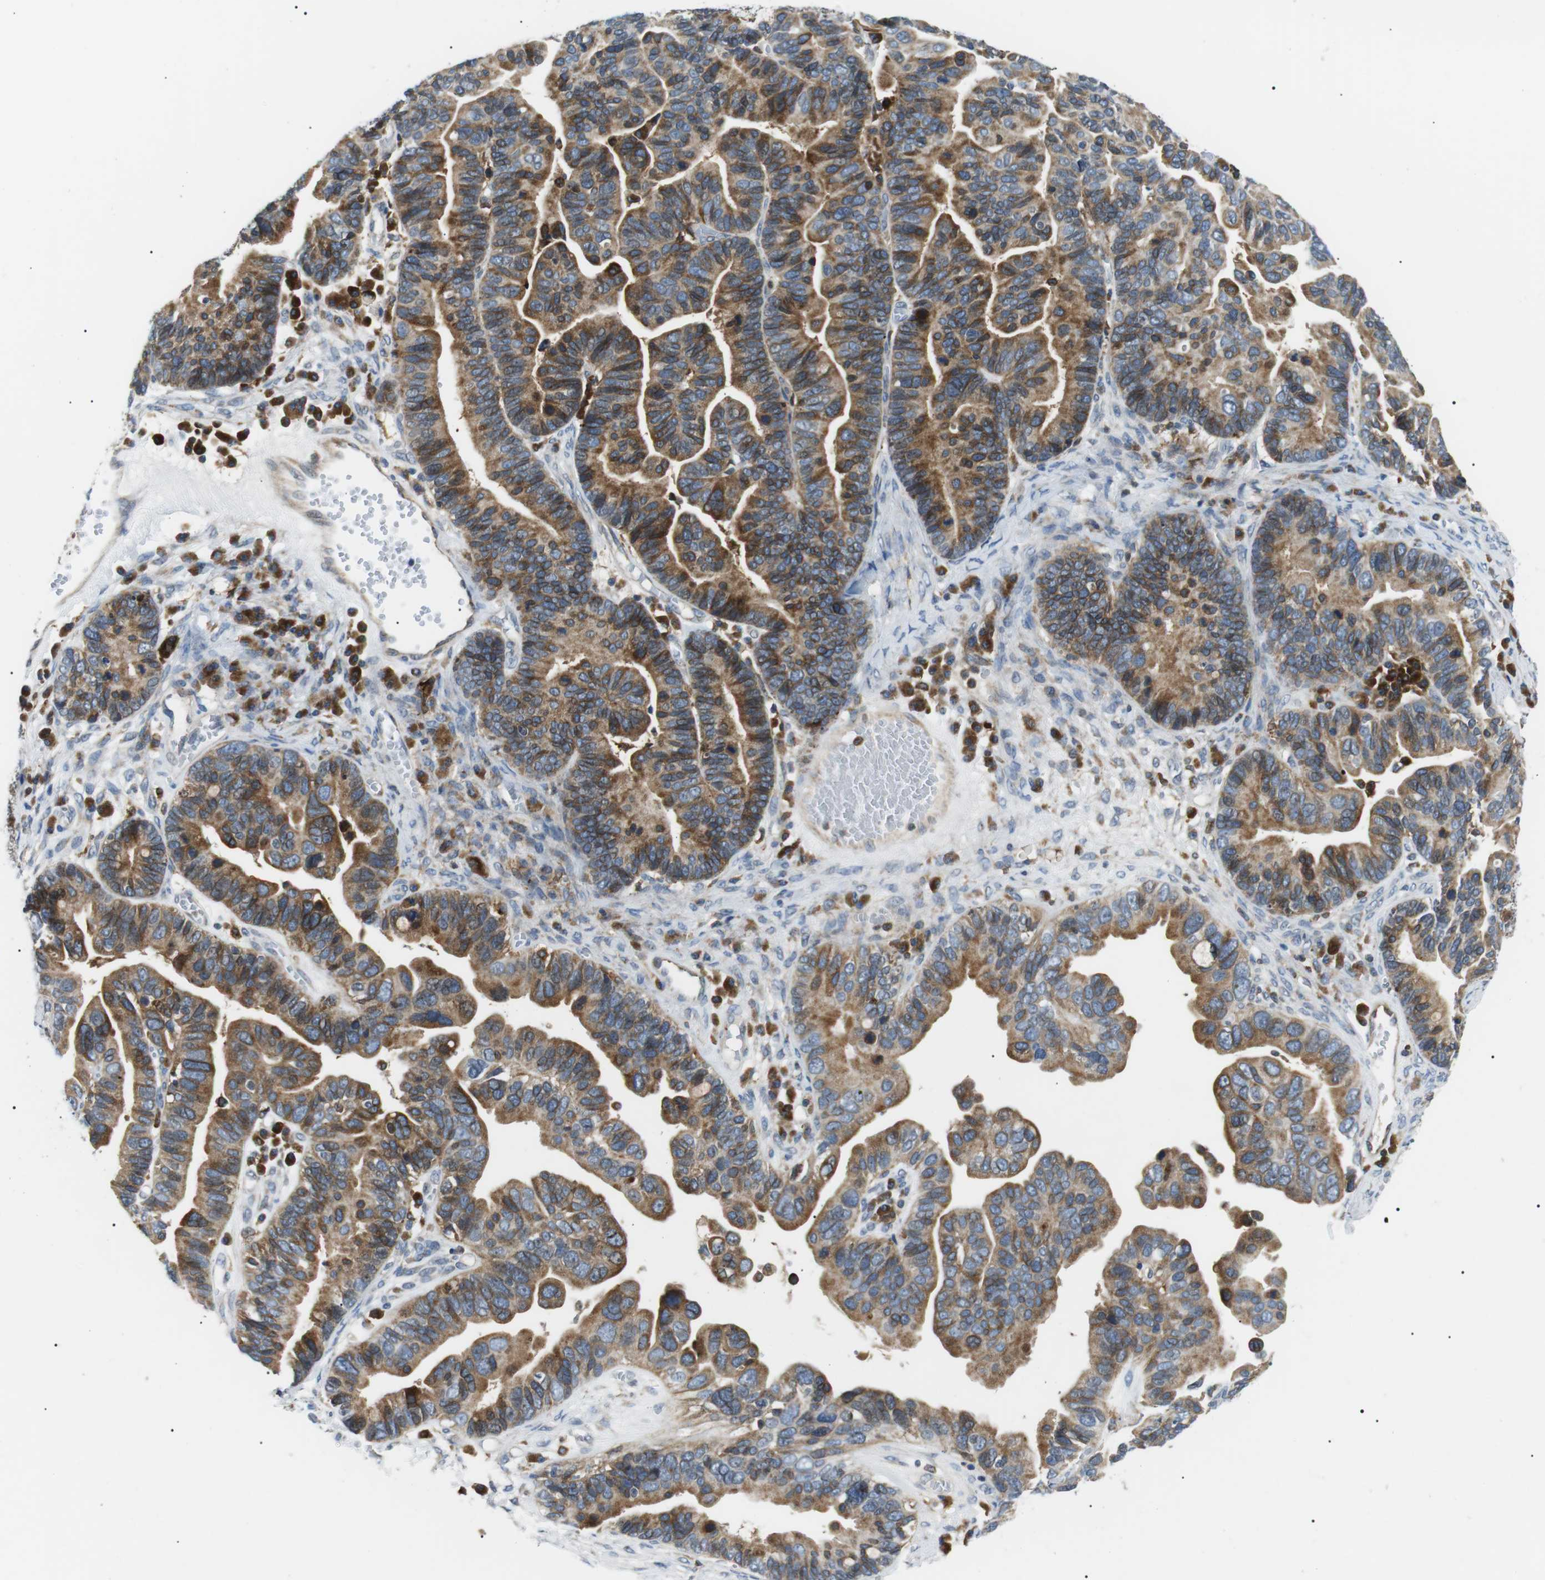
{"staining": {"intensity": "strong", "quantity": ">75%", "location": "cytoplasmic/membranous"}, "tissue": "ovarian cancer", "cell_type": "Tumor cells", "image_type": "cancer", "snomed": [{"axis": "morphology", "description": "Cystadenocarcinoma, serous, NOS"}, {"axis": "topography", "description": "Ovary"}], "caption": "Ovarian cancer was stained to show a protein in brown. There is high levels of strong cytoplasmic/membranous expression in approximately >75% of tumor cells.", "gene": "RAB9A", "patient": {"sex": "female", "age": 56}}